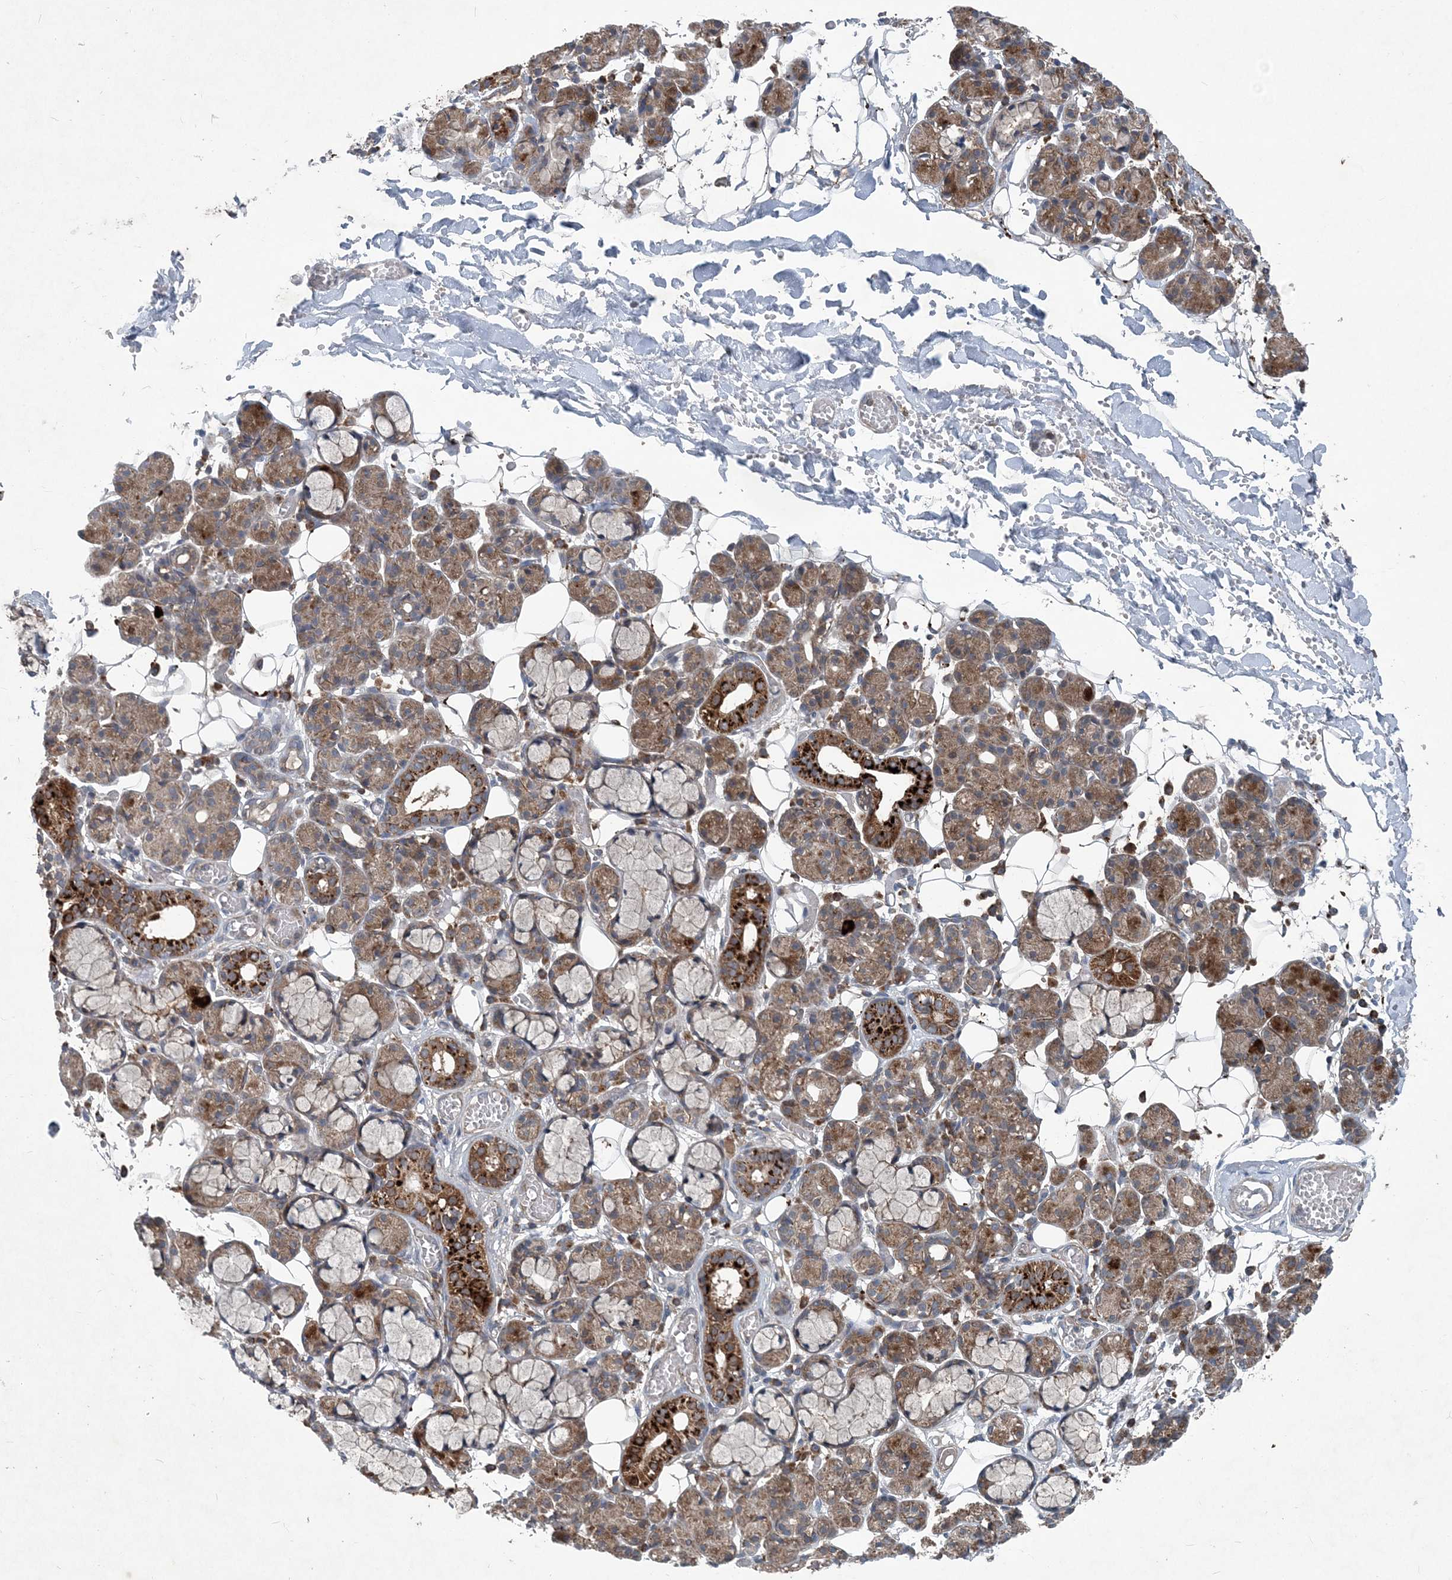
{"staining": {"intensity": "strong", "quantity": "25%-75%", "location": "cytoplasmic/membranous"}, "tissue": "salivary gland", "cell_type": "Glandular cells", "image_type": "normal", "snomed": [{"axis": "morphology", "description": "Normal tissue, NOS"}, {"axis": "topography", "description": "Salivary gland"}], "caption": "Protein staining of normal salivary gland demonstrates strong cytoplasmic/membranous expression in about 25%-75% of glandular cells. (Stains: DAB (3,3'-diaminobenzidine) in brown, nuclei in blue, Microscopy: brightfield microscopy at high magnification).", "gene": "NDUFA2", "patient": {"sex": "male", "age": 63}}